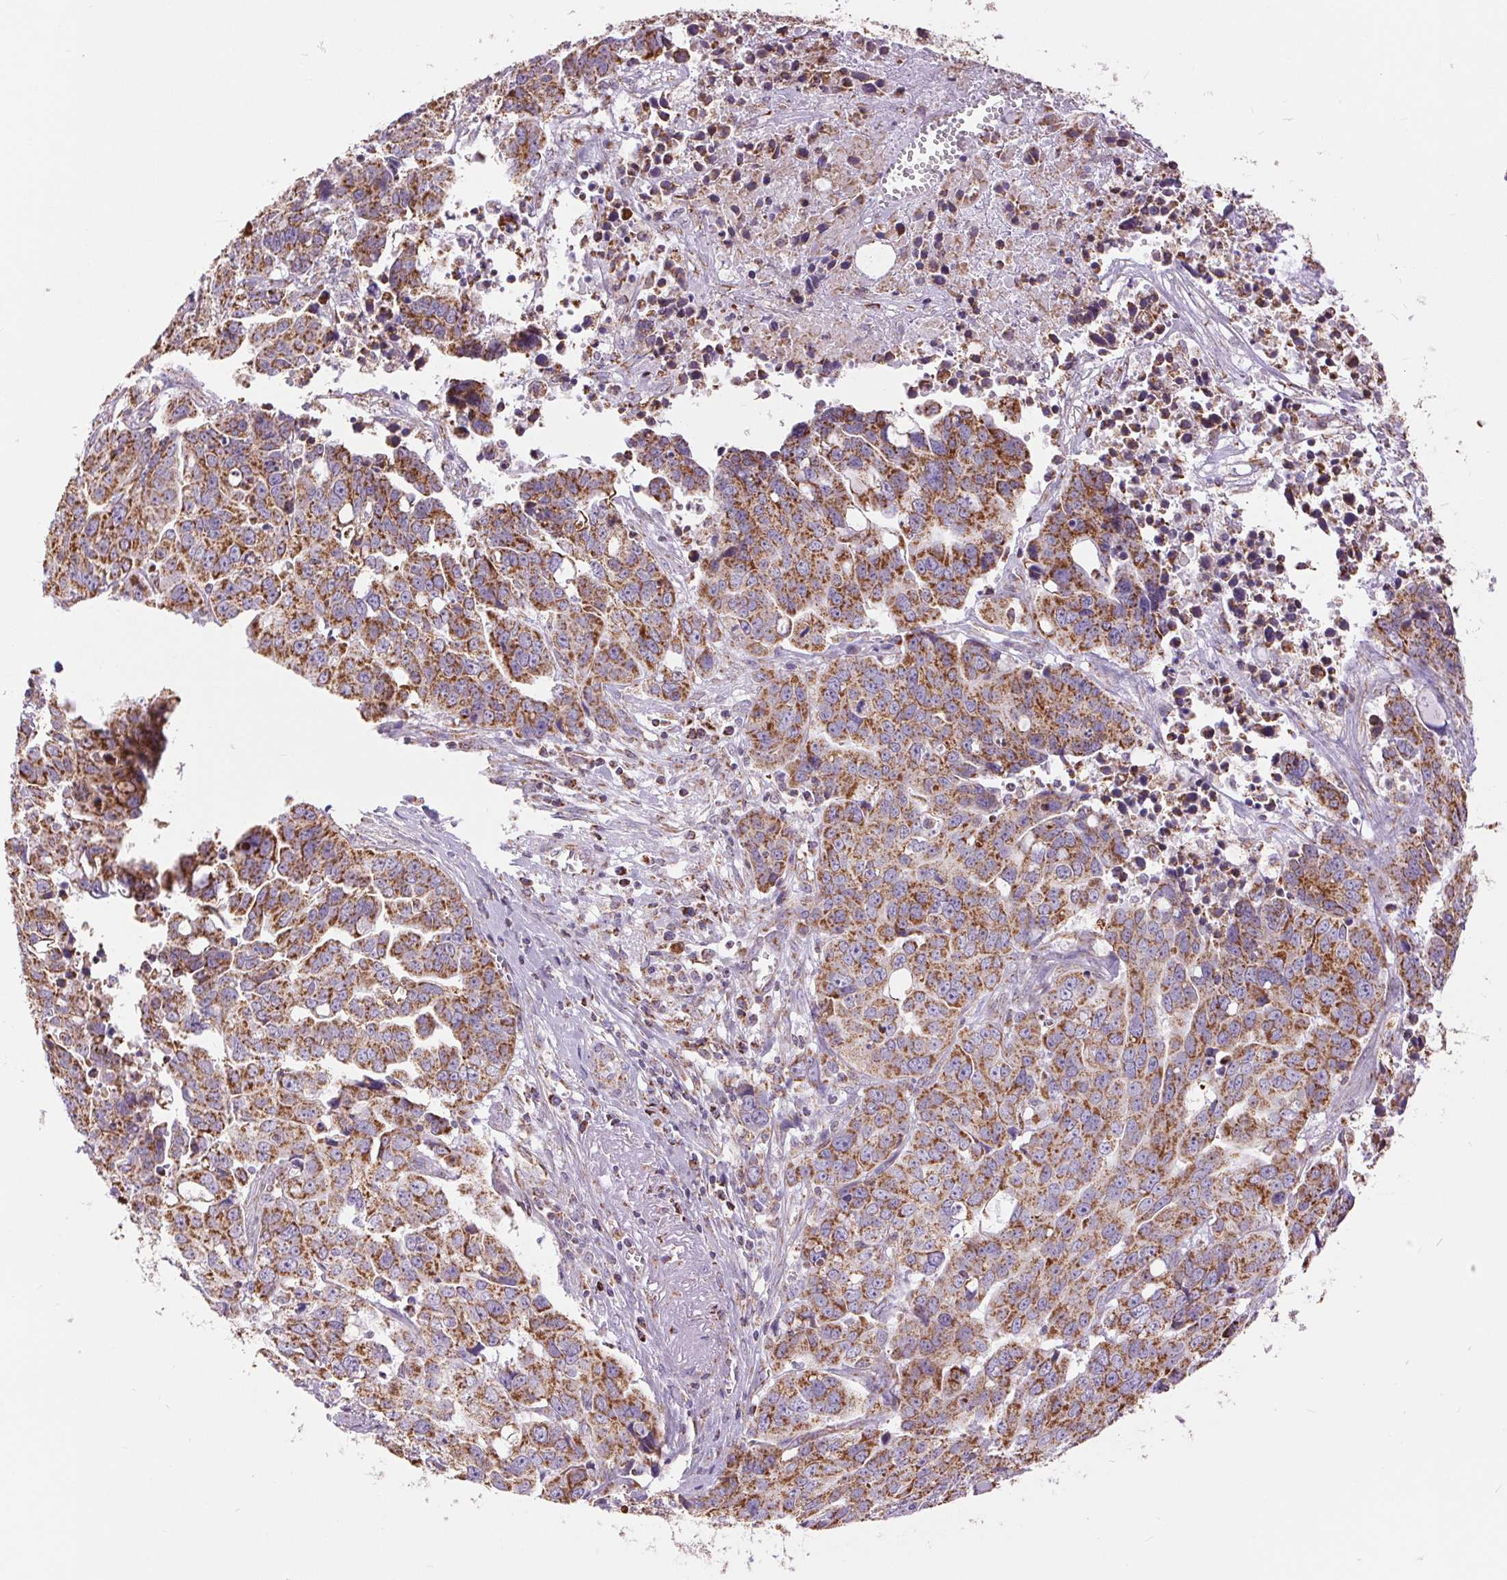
{"staining": {"intensity": "strong", "quantity": ">75%", "location": "cytoplasmic/membranous"}, "tissue": "ovarian cancer", "cell_type": "Tumor cells", "image_type": "cancer", "snomed": [{"axis": "morphology", "description": "Carcinoma, endometroid"}, {"axis": "topography", "description": "Ovary"}], "caption": "Immunohistochemistry (IHC) of ovarian cancer (endometroid carcinoma) demonstrates high levels of strong cytoplasmic/membranous staining in about >75% of tumor cells.", "gene": "ATP5PB", "patient": {"sex": "female", "age": 78}}